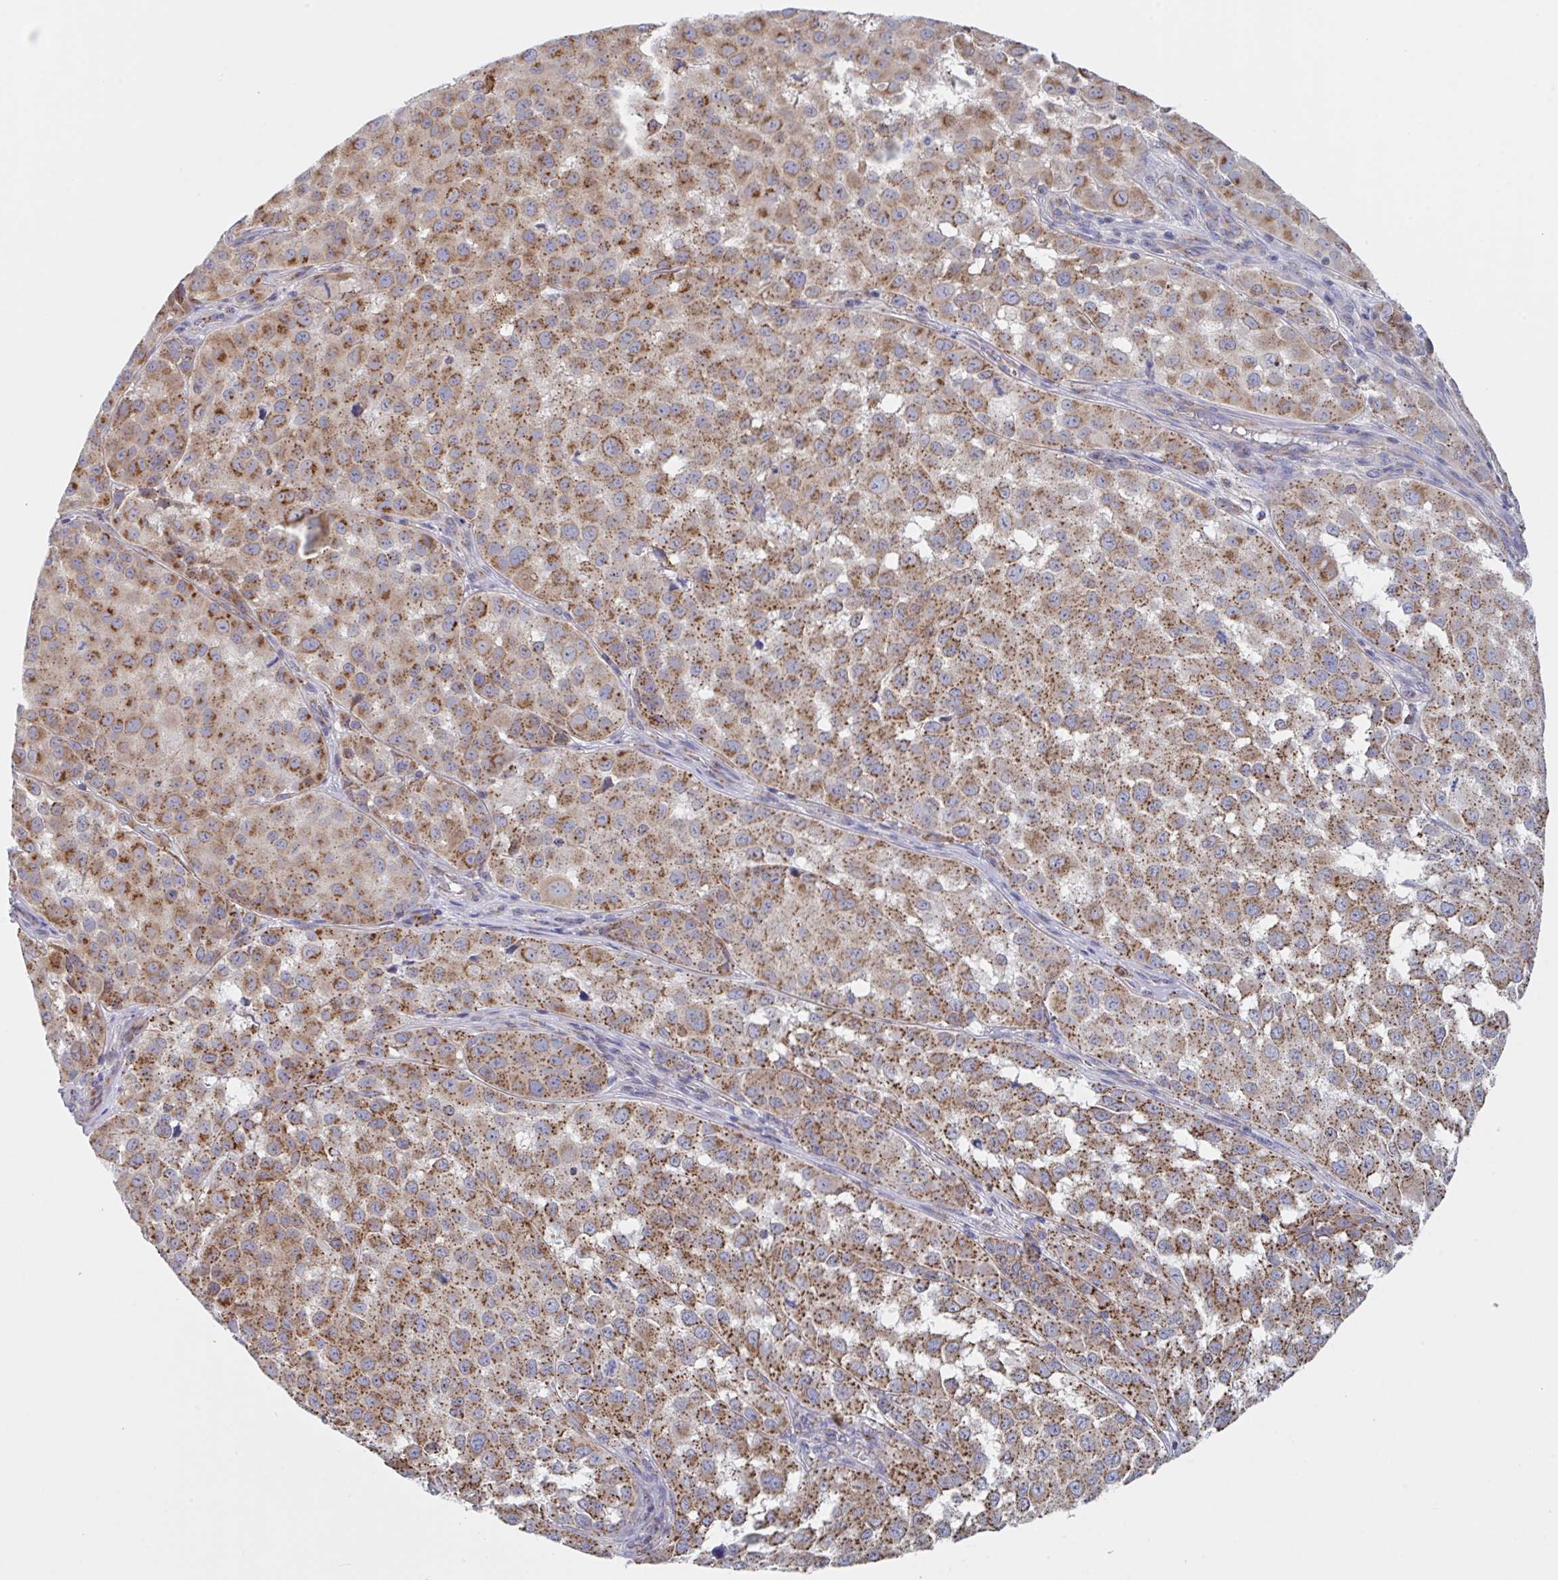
{"staining": {"intensity": "moderate", "quantity": ">75%", "location": "cytoplasmic/membranous"}, "tissue": "melanoma", "cell_type": "Tumor cells", "image_type": "cancer", "snomed": [{"axis": "morphology", "description": "Malignant melanoma, NOS"}, {"axis": "topography", "description": "Skin"}], "caption": "Immunohistochemical staining of malignant melanoma exhibits medium levels of moderate cytoplasmic/membranous protein expression in approximately >75% of tumor cells. Immunohistochemistry (ihc) stains the protein in brown and the nuclei are stained blue.", "gene": "PROSER3", "patient": {"sex": "male", "age": 64}}